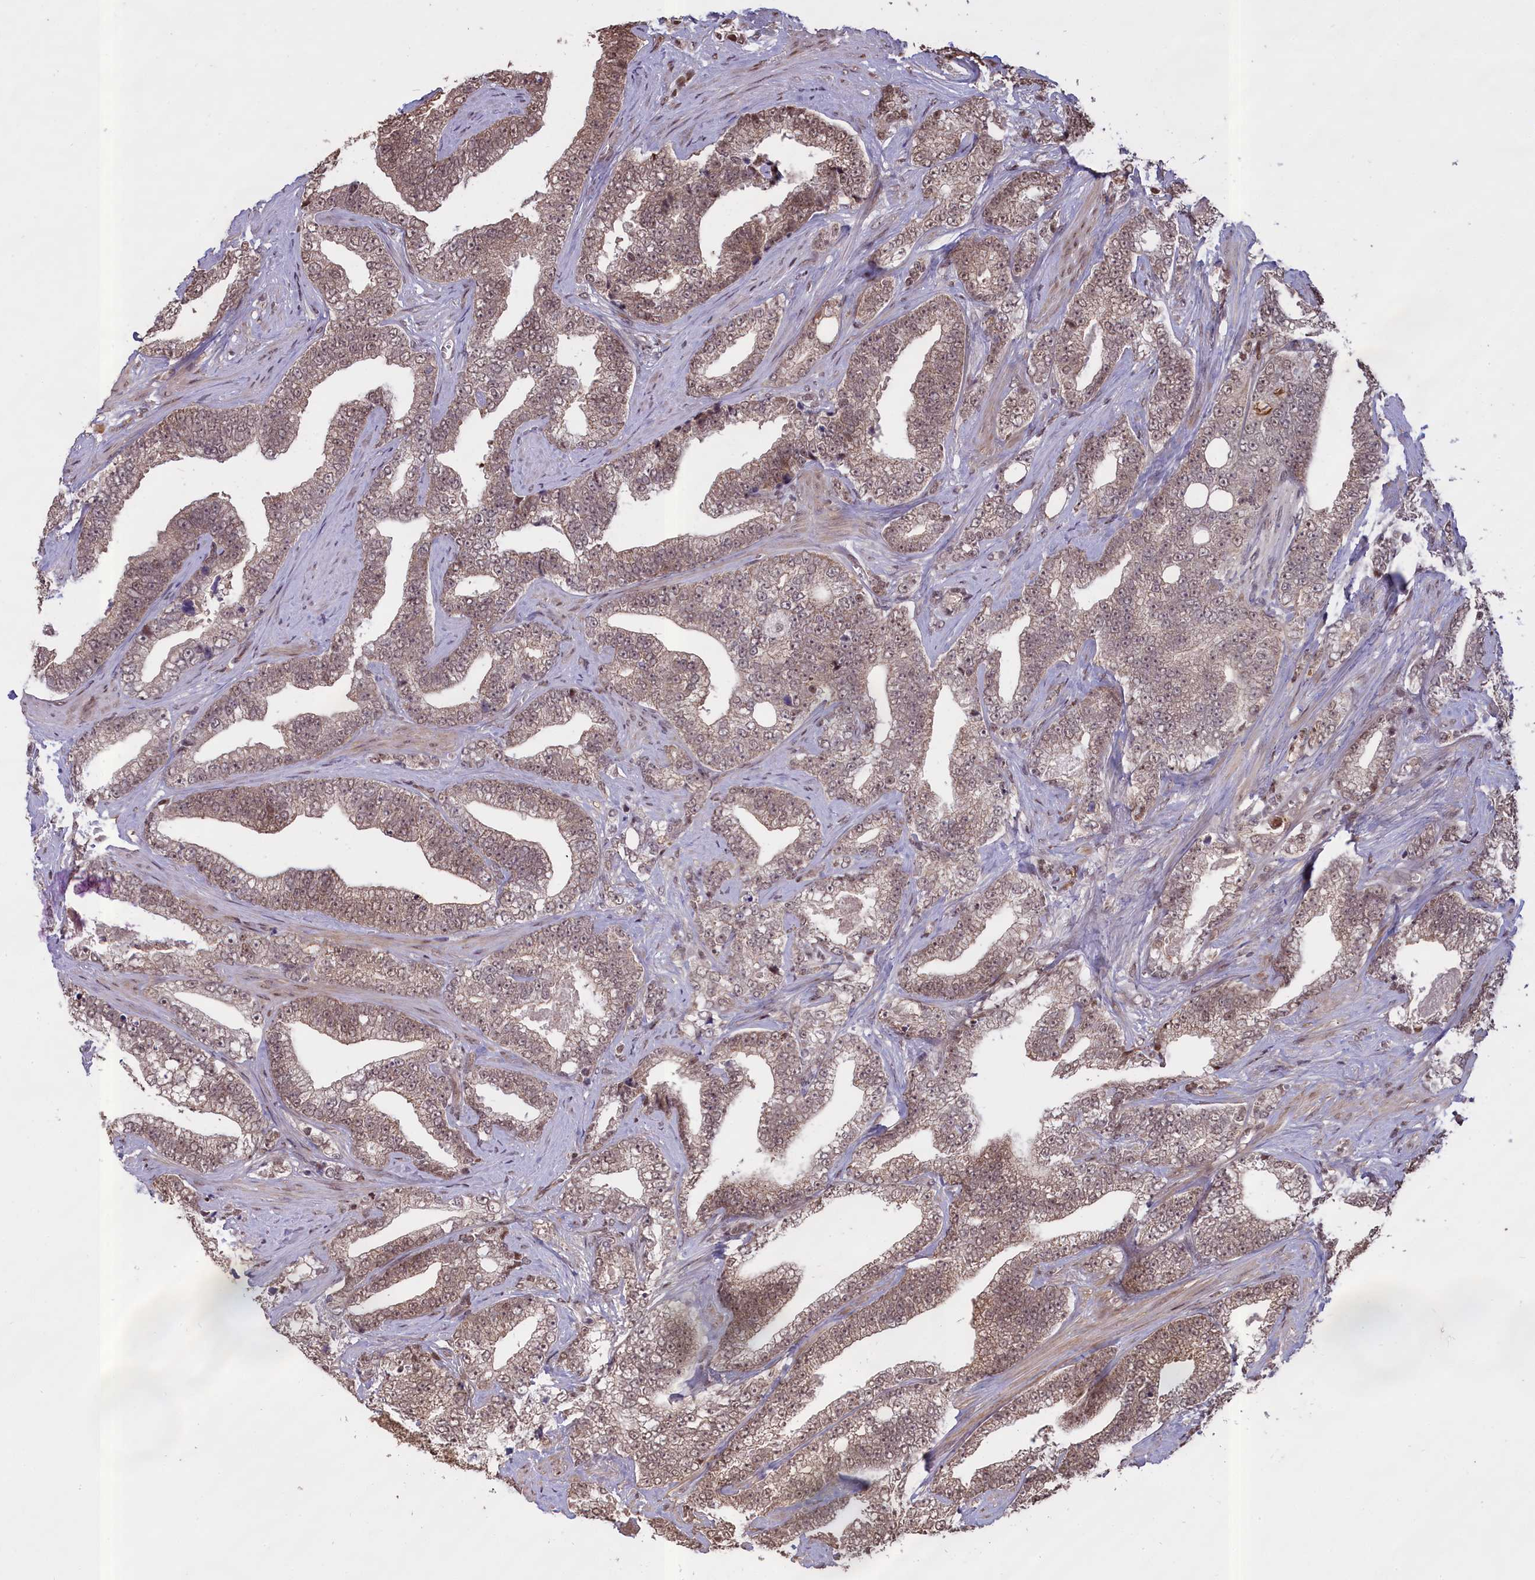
{"staining": {"intensity": "weak", "quantity": ">75%", "location": "nuclear"}, "tissue": "prostate cancer", "cell_type": "Tumor cells", "image_type": "cancer", "snomed": [{"axis": "morphology", "description": "Adenocarcinoma, High grade"}, {"axis": "topography", "description": "Prostate and seminal vesicle, NOS"}], "caption": "Immunohistochemical staining of human prostate cancer (adenocarcinoma (high-grade)) shows low levels of weak nuclear protein staining in approximately >75% of tumor cells.", "gene": "RELB", "patient": {"sex": "male", "age": 67}}